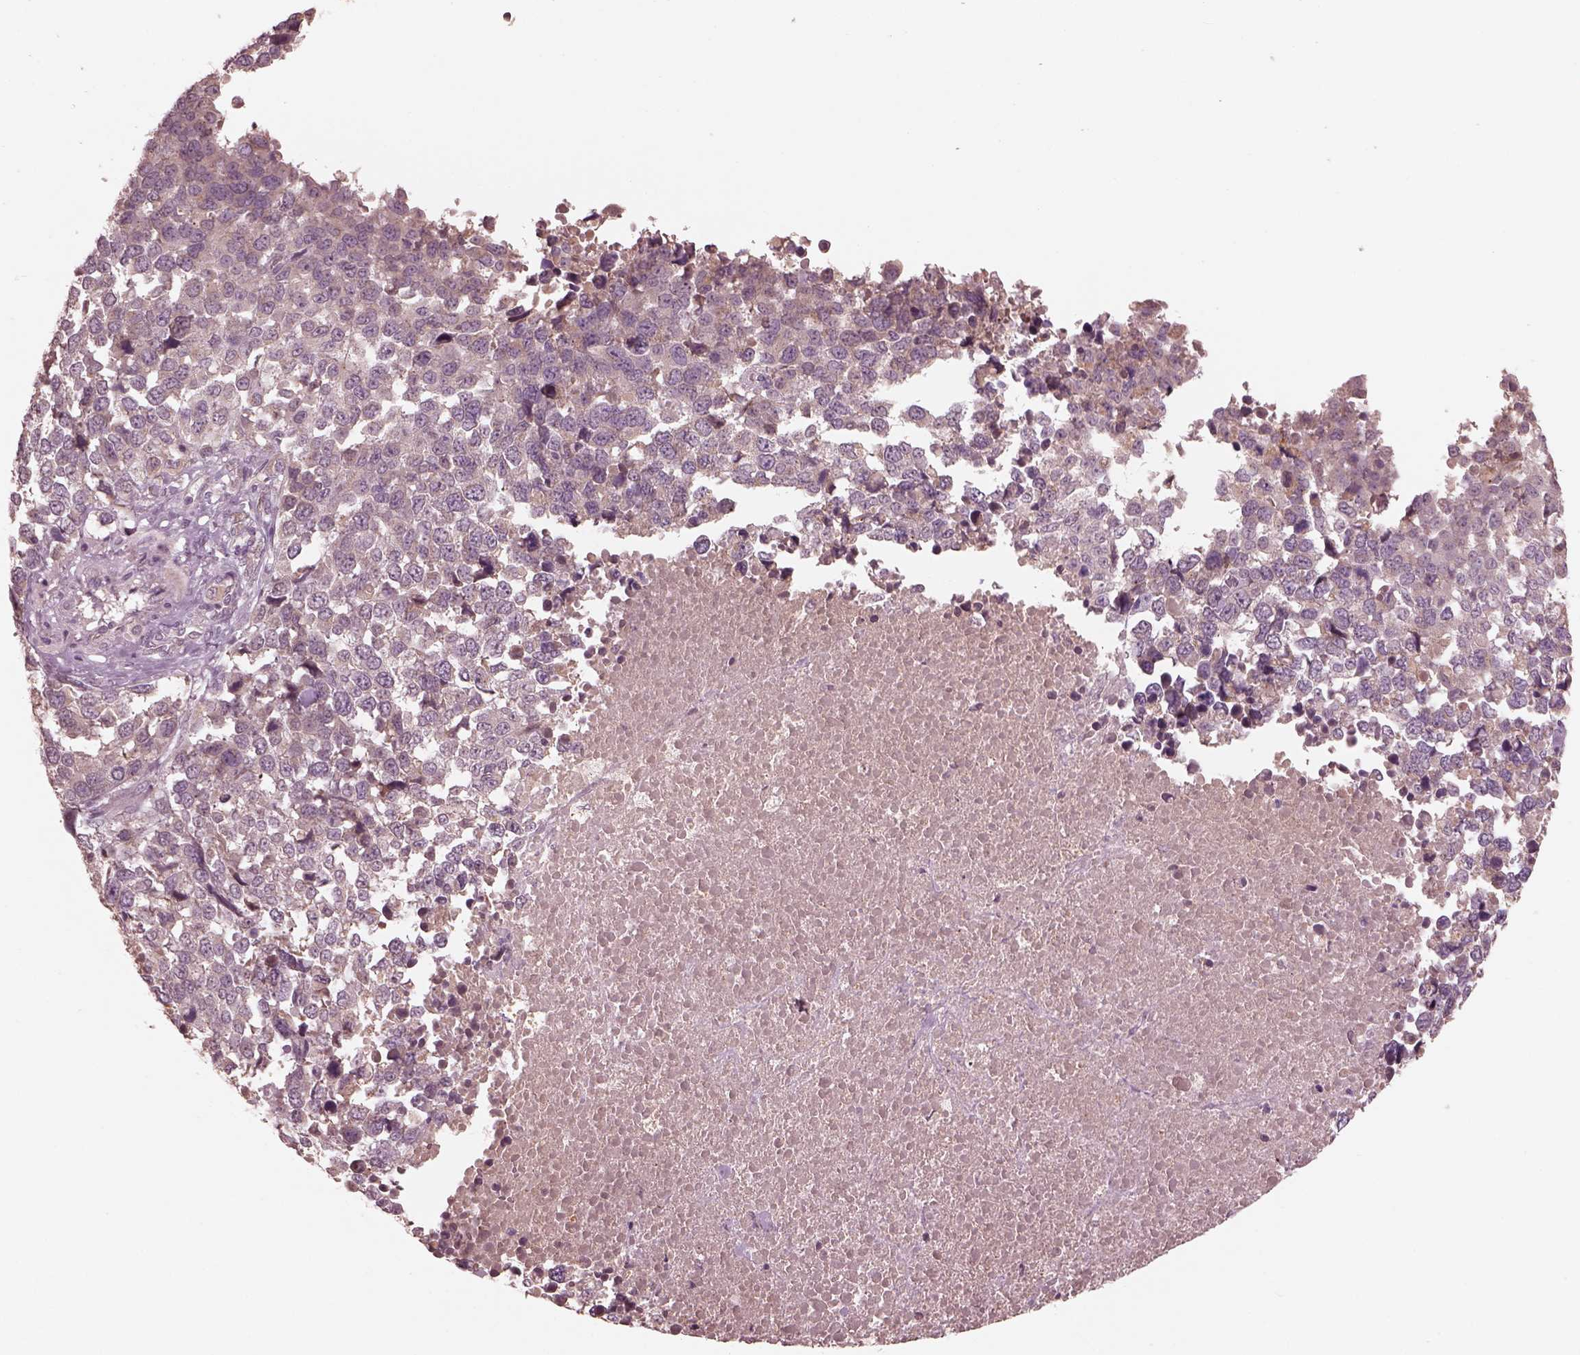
{"staining": {"intensity": "negative", "quantity": "none", "location": "none"}, "tissue": "melanoma", "cell_type": "Tumor cells", "image_type": "cancer", "snomed": [{"axis": "morphology", "description": "Malignant melanoma, Metastatic site"}, {"axis": "topography", "description": "Skin"}], "caption": "The histopathology image reveals no staining of tumor cells in malignant melanoma (metastatic site).", "gene": "VWA5B1", "patient": {"sex": "male", "age": 84}}